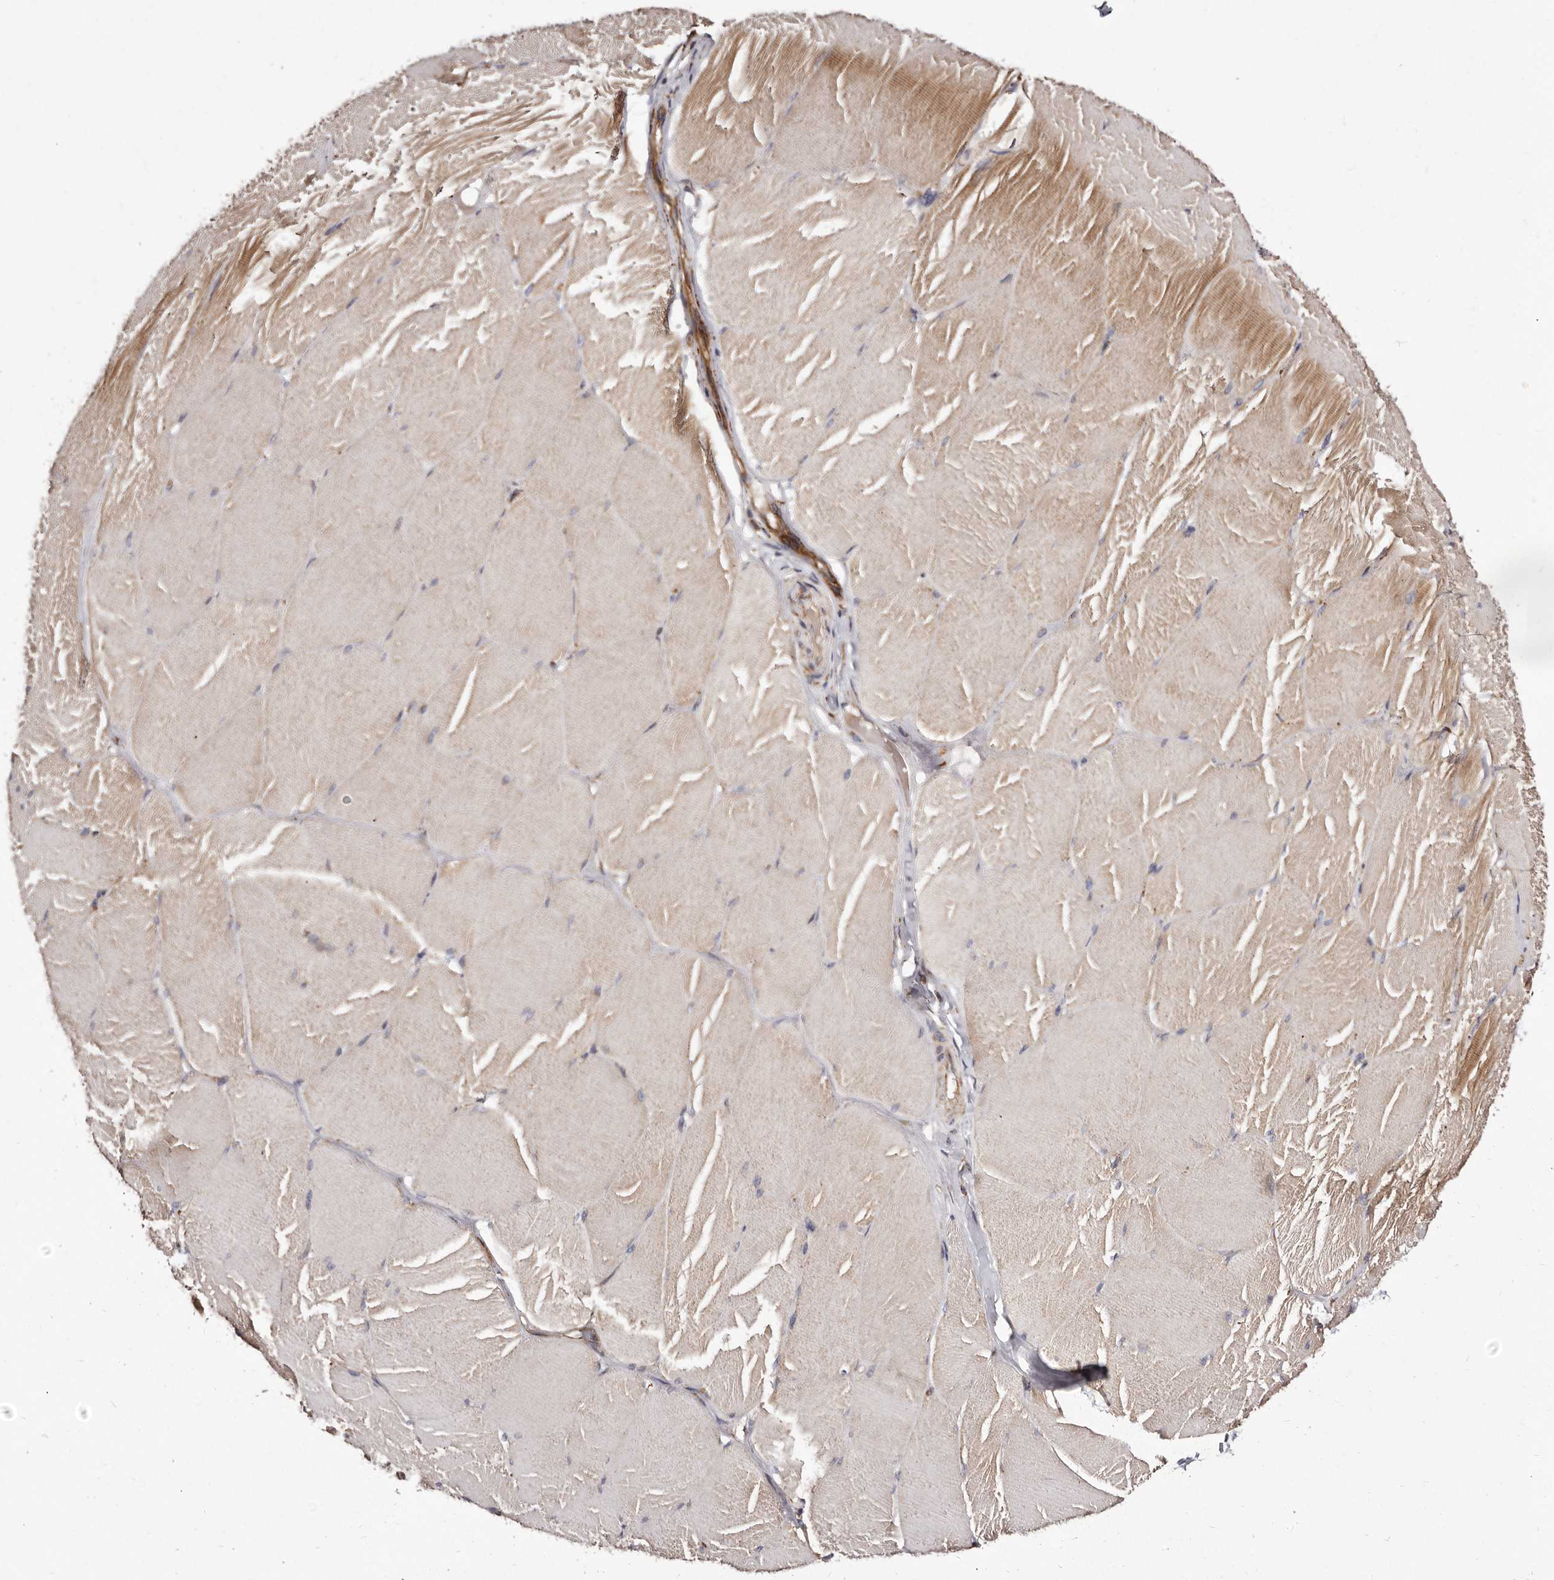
{"staining": {"intensity": "moderate", "quantity": "25%-75%", "location": "cytoplasmic/membranous"}, "tissue": "skeletal muscle", "cell_type": "Myocytes", "image_type": "normal", "snomed": [{"axis": "morphology", "description": "Normal tissue, NOS"}, {"axis": "topography", "description": "Skin"}, {"axis": "topography", "description": "Skeletal muscle"}], "caption": "Myocytes show medium levels of moderate cytoplasmic/membranous expression in about 25%-75% of cells in normal skeletal muscle. (brown staining indicates protein expression, while blue staining denotes nuclei).", "gene": "LUZP1", "patient": {"sex": "male", "age": 83}}